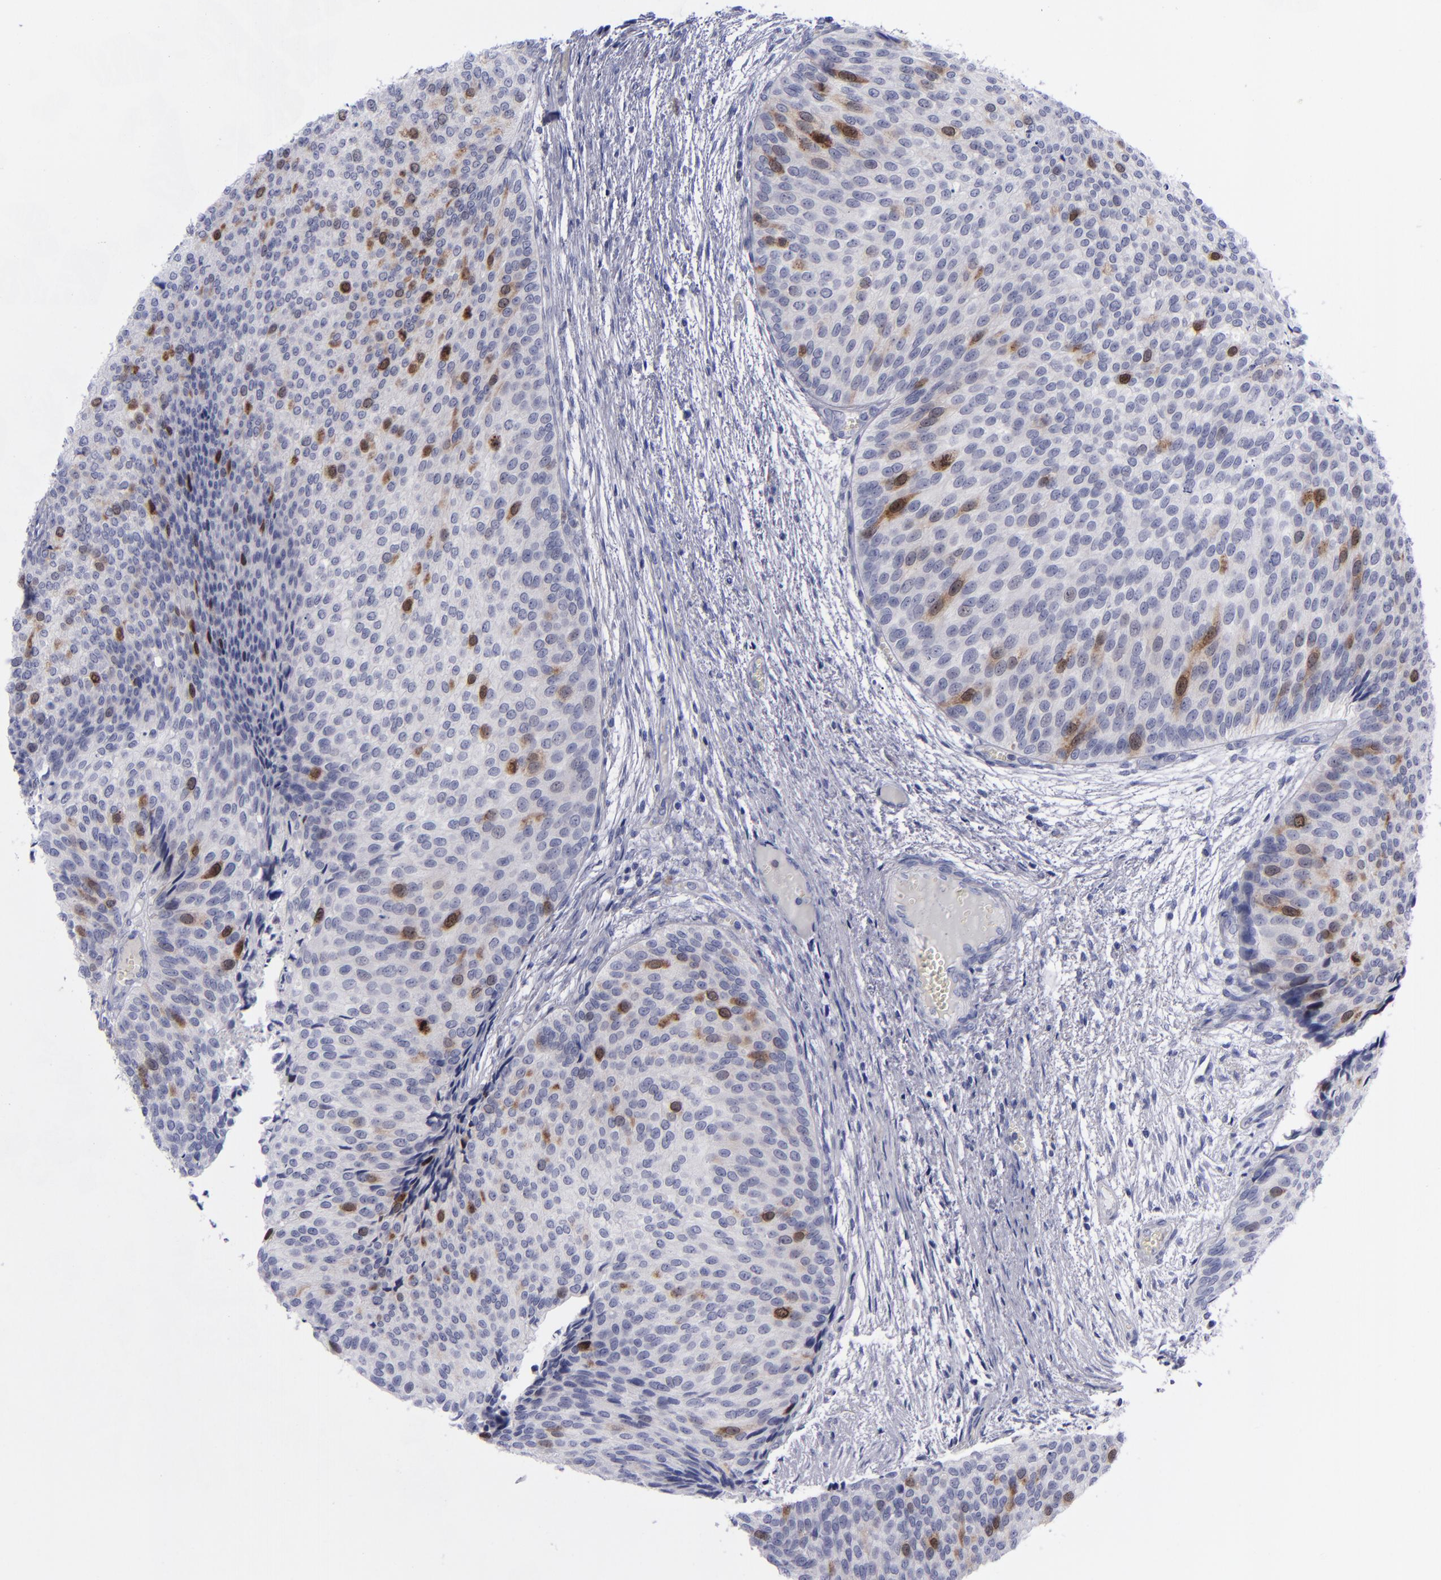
{"staining": {"intensity": "moderate", "quantity": "<25%", "location": "nuclear"}, "tissue": "urothelial cancer", "cell_type": "Tumor cells", "image_type": "cancer", "snomed": [{"axis": "morphology", "description": "Urothelial carcinoma, Low grade"}, {"axis": "topography", "description": "Urinary bladder"}], "caption": "Immunohistochemistry staining of urothelial cancer, which displays low levels of moderate nuclear expression in about <25% of tumor cells indicating moderate nuclear protein staining. The staining was performed using DAB (3,3'-diaminobenzidine) (brown) for protein detection and nuclei were counterstained in hematoxylin (blue).", "gene": "AURKA", "patient": {"sex": "male", "age": 84}}